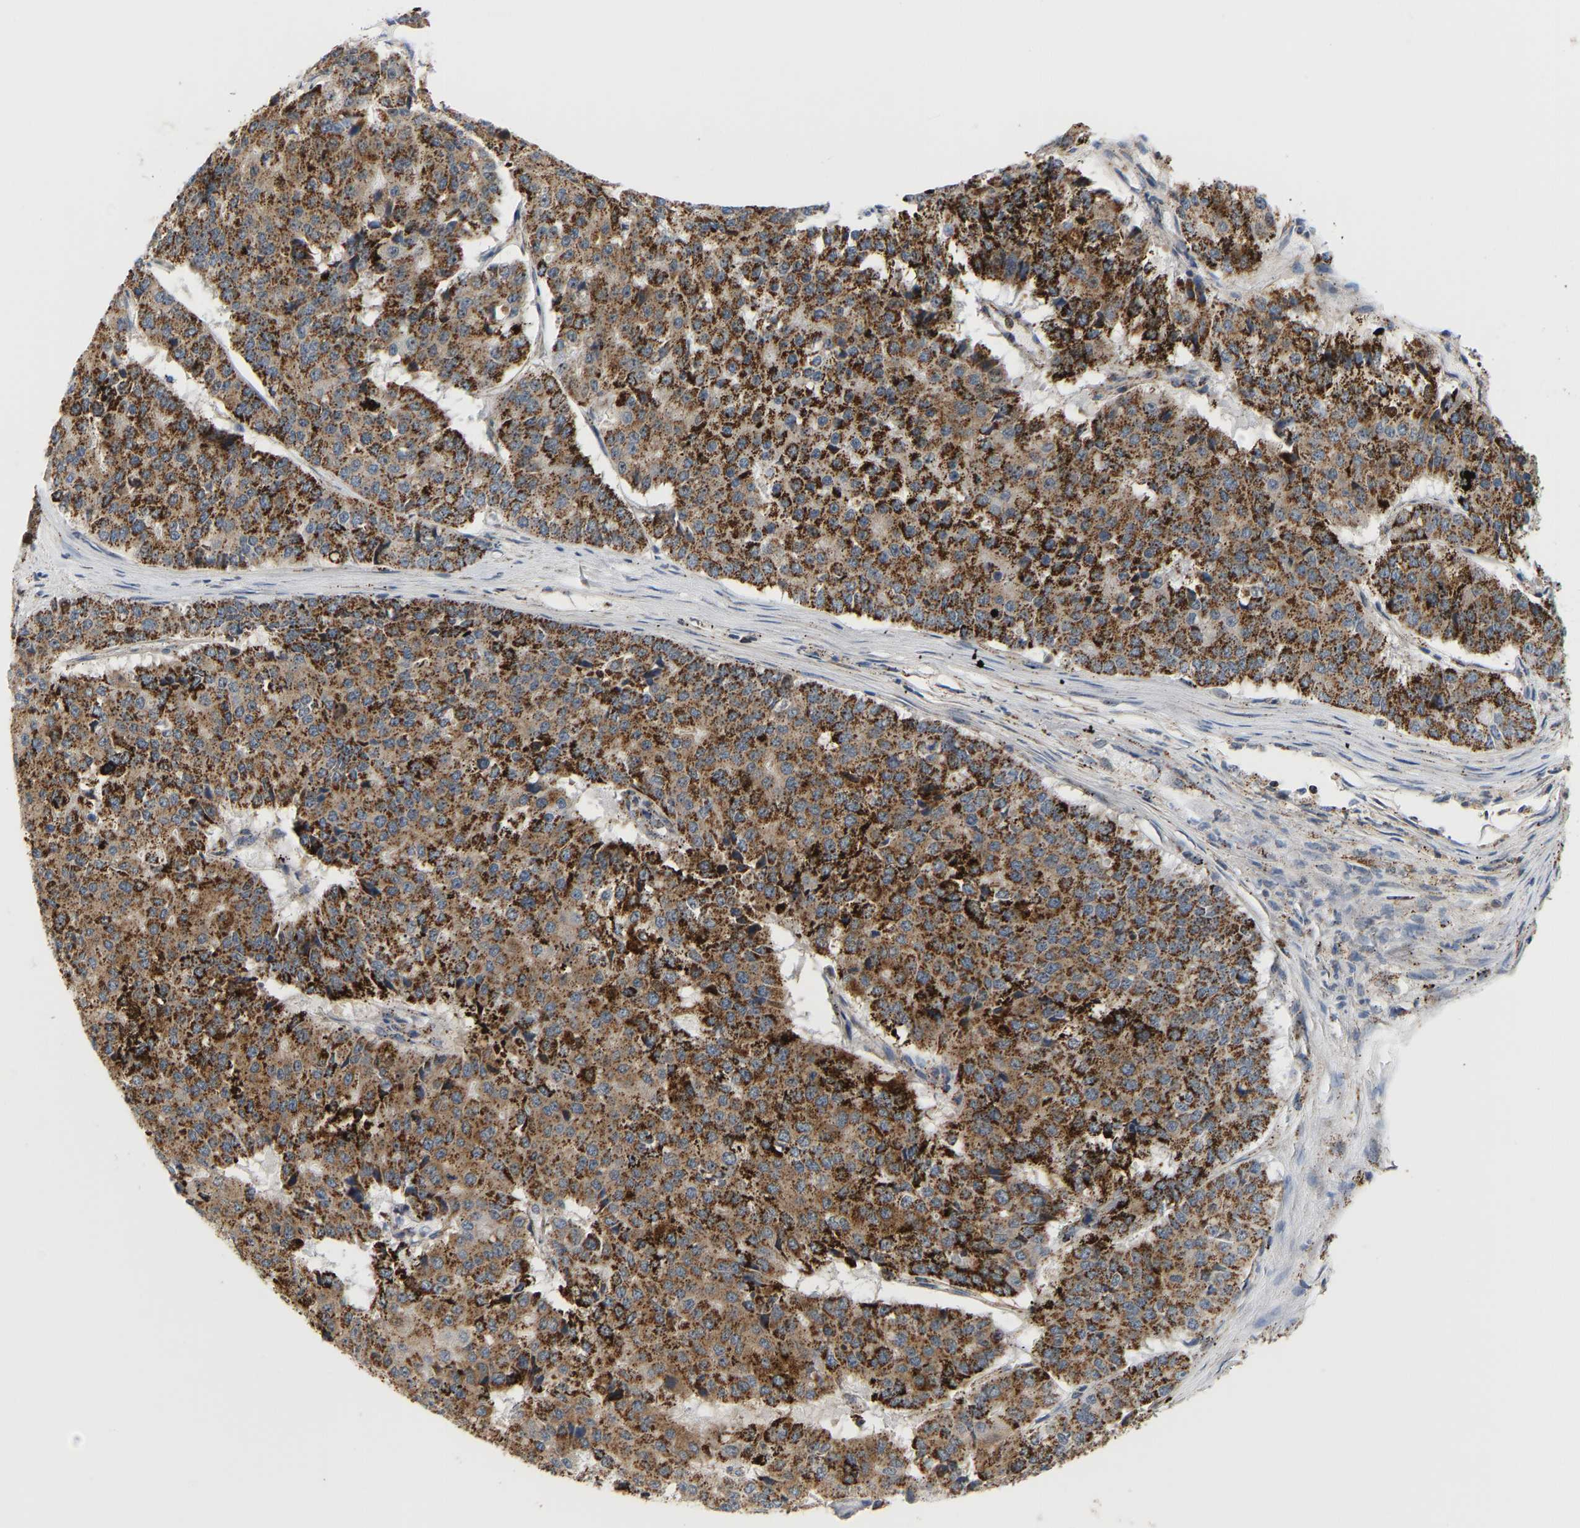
{"staining": {"intensity": "strong", "quantity": ">75%", "location": "cytoplasmic/membranous"}, "tissue": "pancreatic cancer", "cell_type": "Tumor cells", "image_type": "cancer", "snomed": [{"axis": "morphology", "description": "Adenocarcinoma, NOS"}, {"axis": "topography", "description": "Pancreas"}], "caption": "This histopathology image displays pancreatic adenocarcinoma stained with immunohistochemistry to label a protein in brown. The cytoplasmic/membranous of tumor cells show strong positivity for the protein. Nuclei are counter-stained blue.", "gene": "GPSM2", "patient": {"sex": "male", "age": 50}}